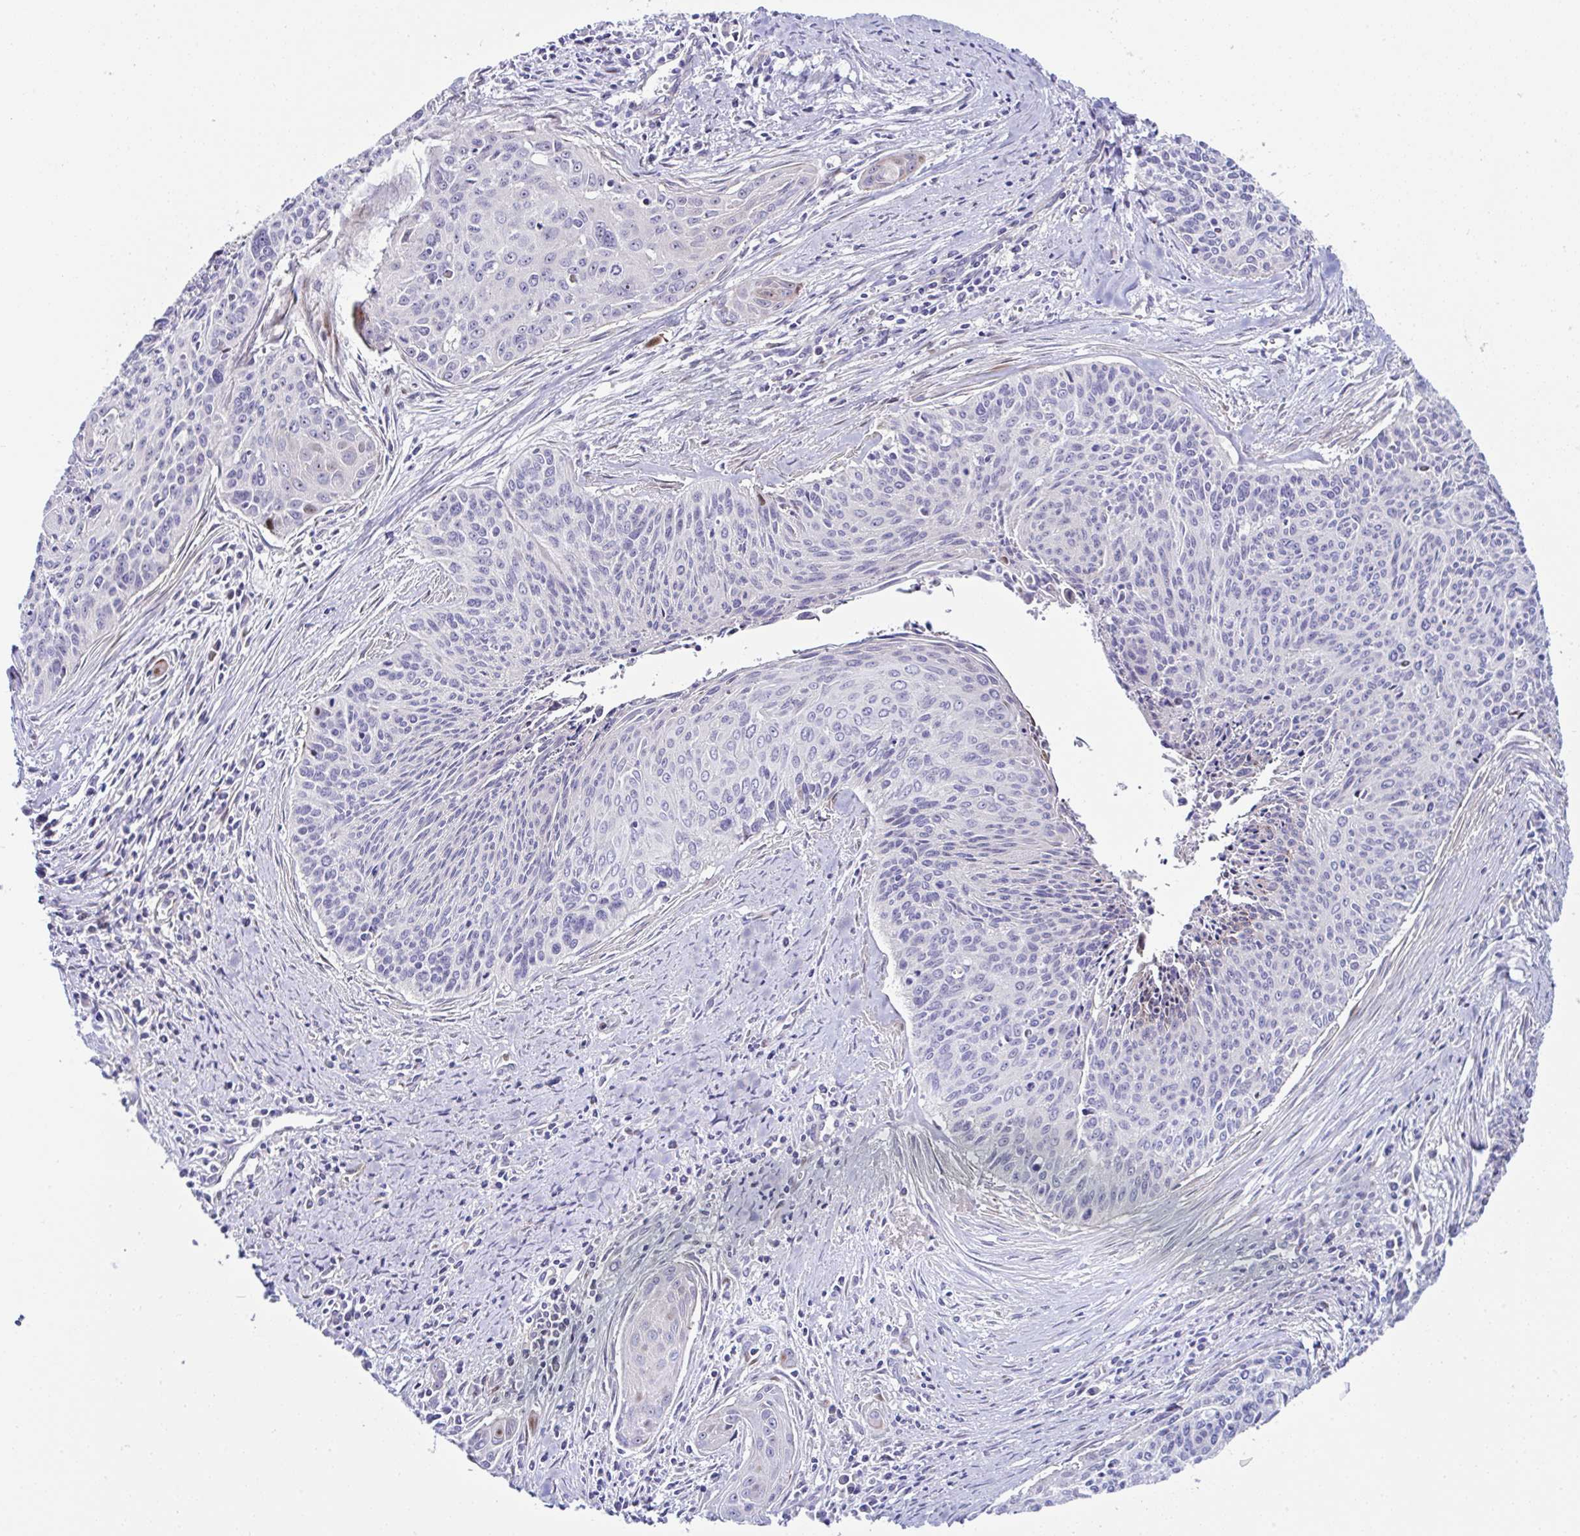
{"staining": {"intensity": "negative", "quantity": "none", "location": "none"}, "tissue": "cervical cancer", "cell_type": "Tumor cells", "image_type": "cancer", "snomed": [{"axis": "morphology", "description": "Squamous cell carcinoma, NOS"}, {"axis": "topography", "description": "Cervix"}], "caption": "IHC photomicrograph of human squamous cell carcinoma (cervical) stained for a protein (brown), which reveals no positivity in tumor cells.", "gene": "ZNF713", "patient": {"sex": "female", "age": 55}}